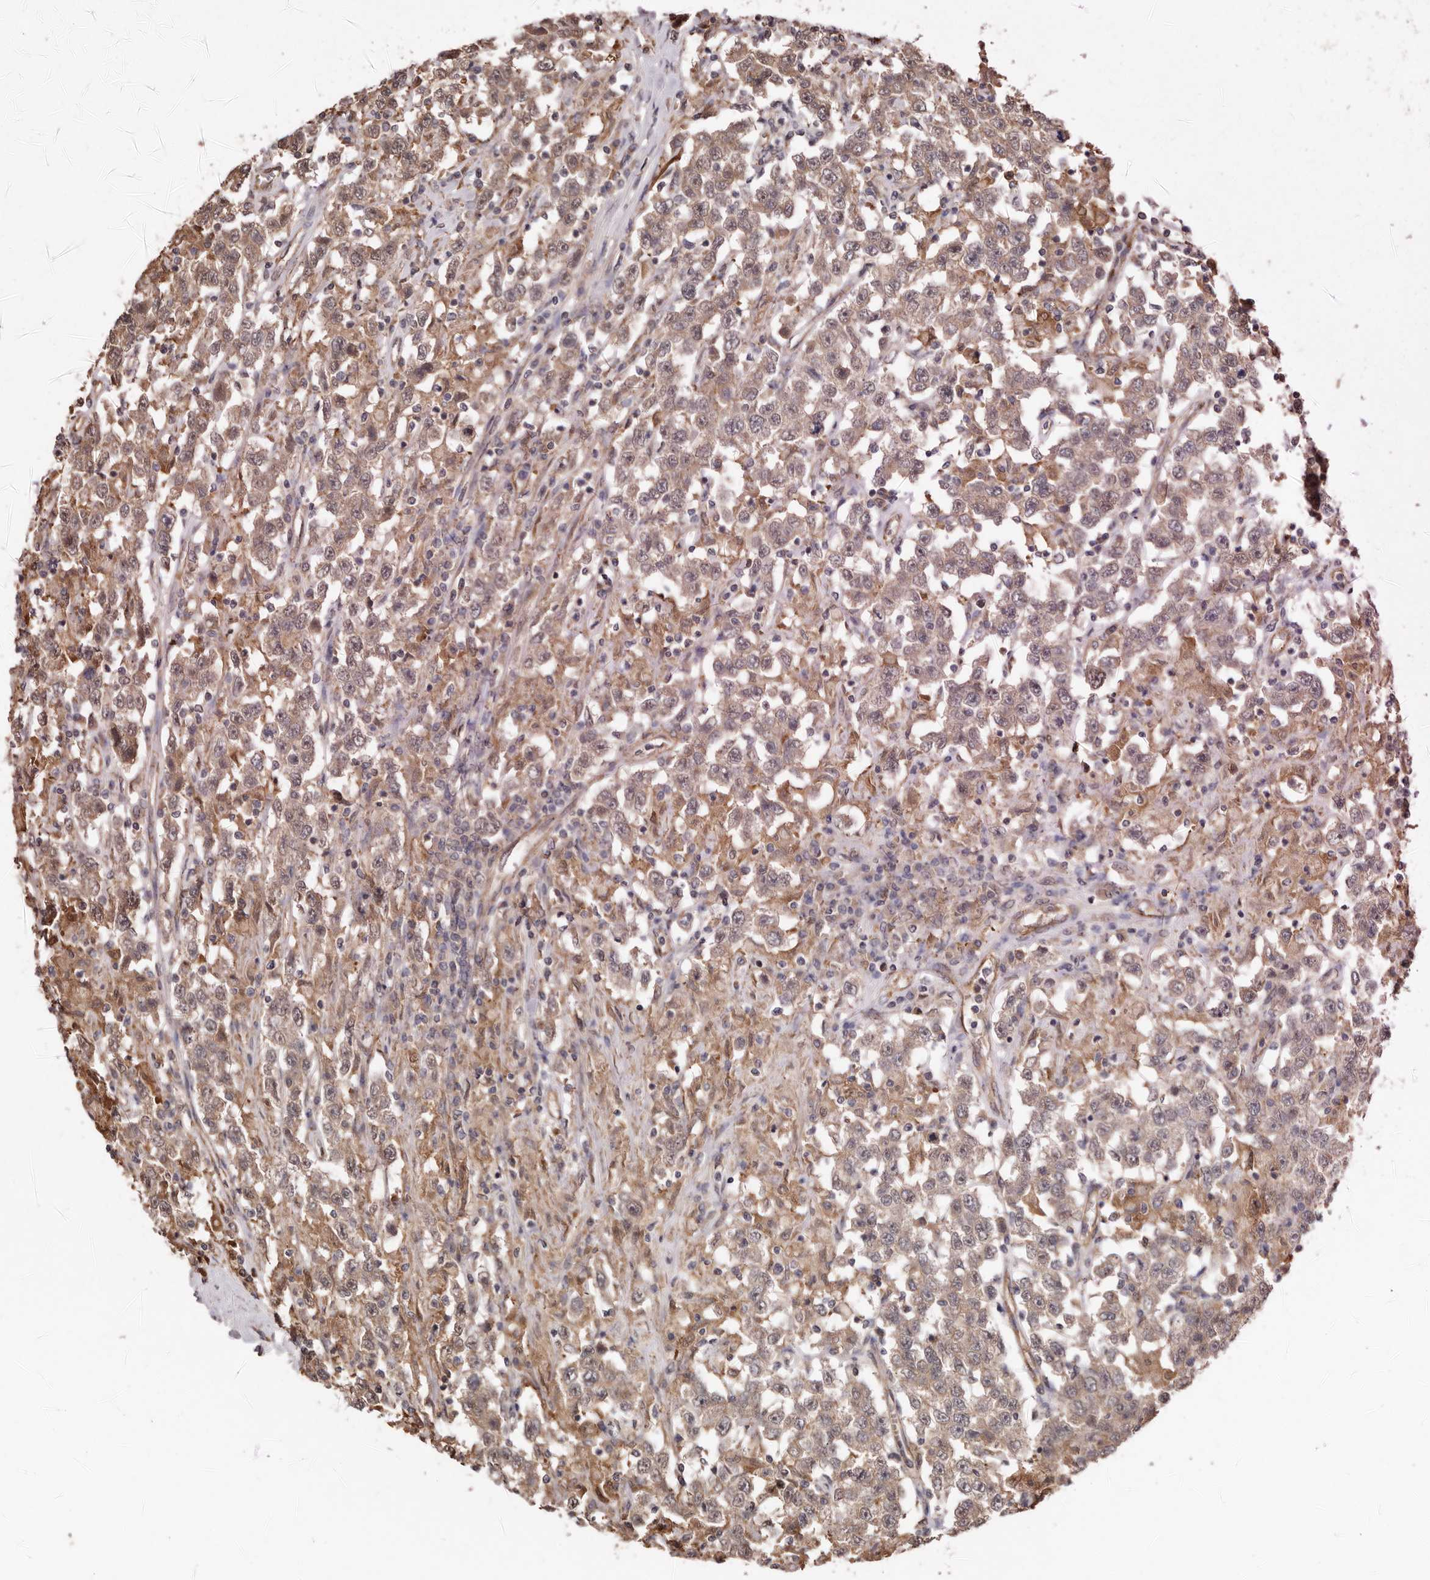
{"staining": {"intensity": "weak", "quantity": ">75%", "location": "cytoplasmic/membranous"}, "tissue": "testis cancer", "cell_type": "Tumor cells", "image_type": "cancer", "snomed": [{"axis": "morphology", "description": "Seminoma, NOS"}, {"axis": "topography", "description": "Testis"}], "caption": "Protein expression analysis of testis cancer reveals weak cytoplasmic/membranous positivity in about >75% of tumor cells.", "gene": "RSPO2", "patient": {"sex": "male", "age": 41}}